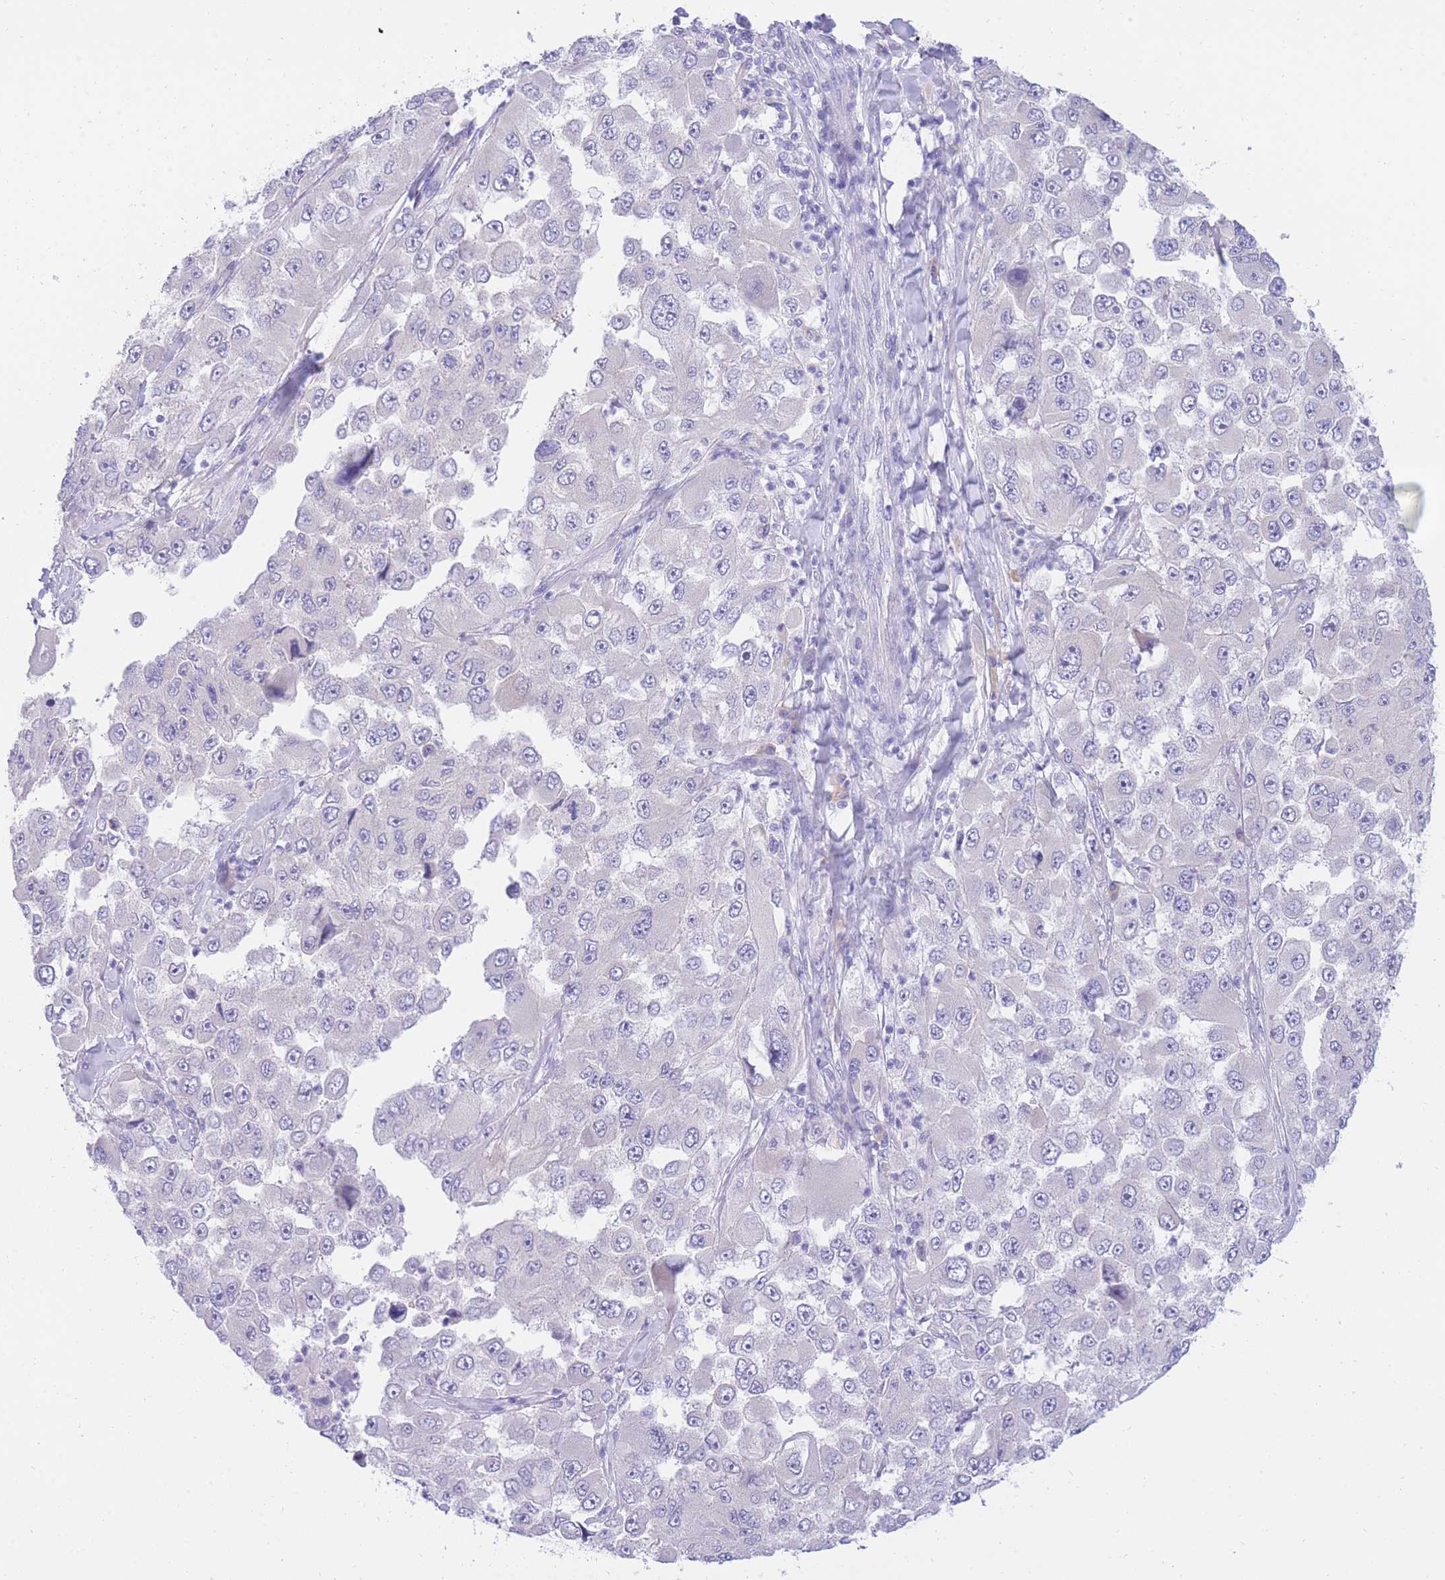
{"staining": {"intensity": "negative", "quantity": "none", "location": "none"}, "tissue": "melanoma", "cell_type": "Tumor cells", "image_type": "cancer", "snomed": [{"axis": "morphology", "description": "Malignant melanoma, Metastatic site"}, {"axis": "topography", "description": "Lymph node"}], "caption": "This is a photomicrograph of immunohistochemistry staining of malignant melanoma (metastatic site), which shows no expression in tumor cells. The staining is performed using DAB (3,3'-diaminobenzidine) brown chromogen with nuclei counter-stained in using hematoxylin.", "gene": "SSUH2", "patient": {"sex": "male", "age": 62}}